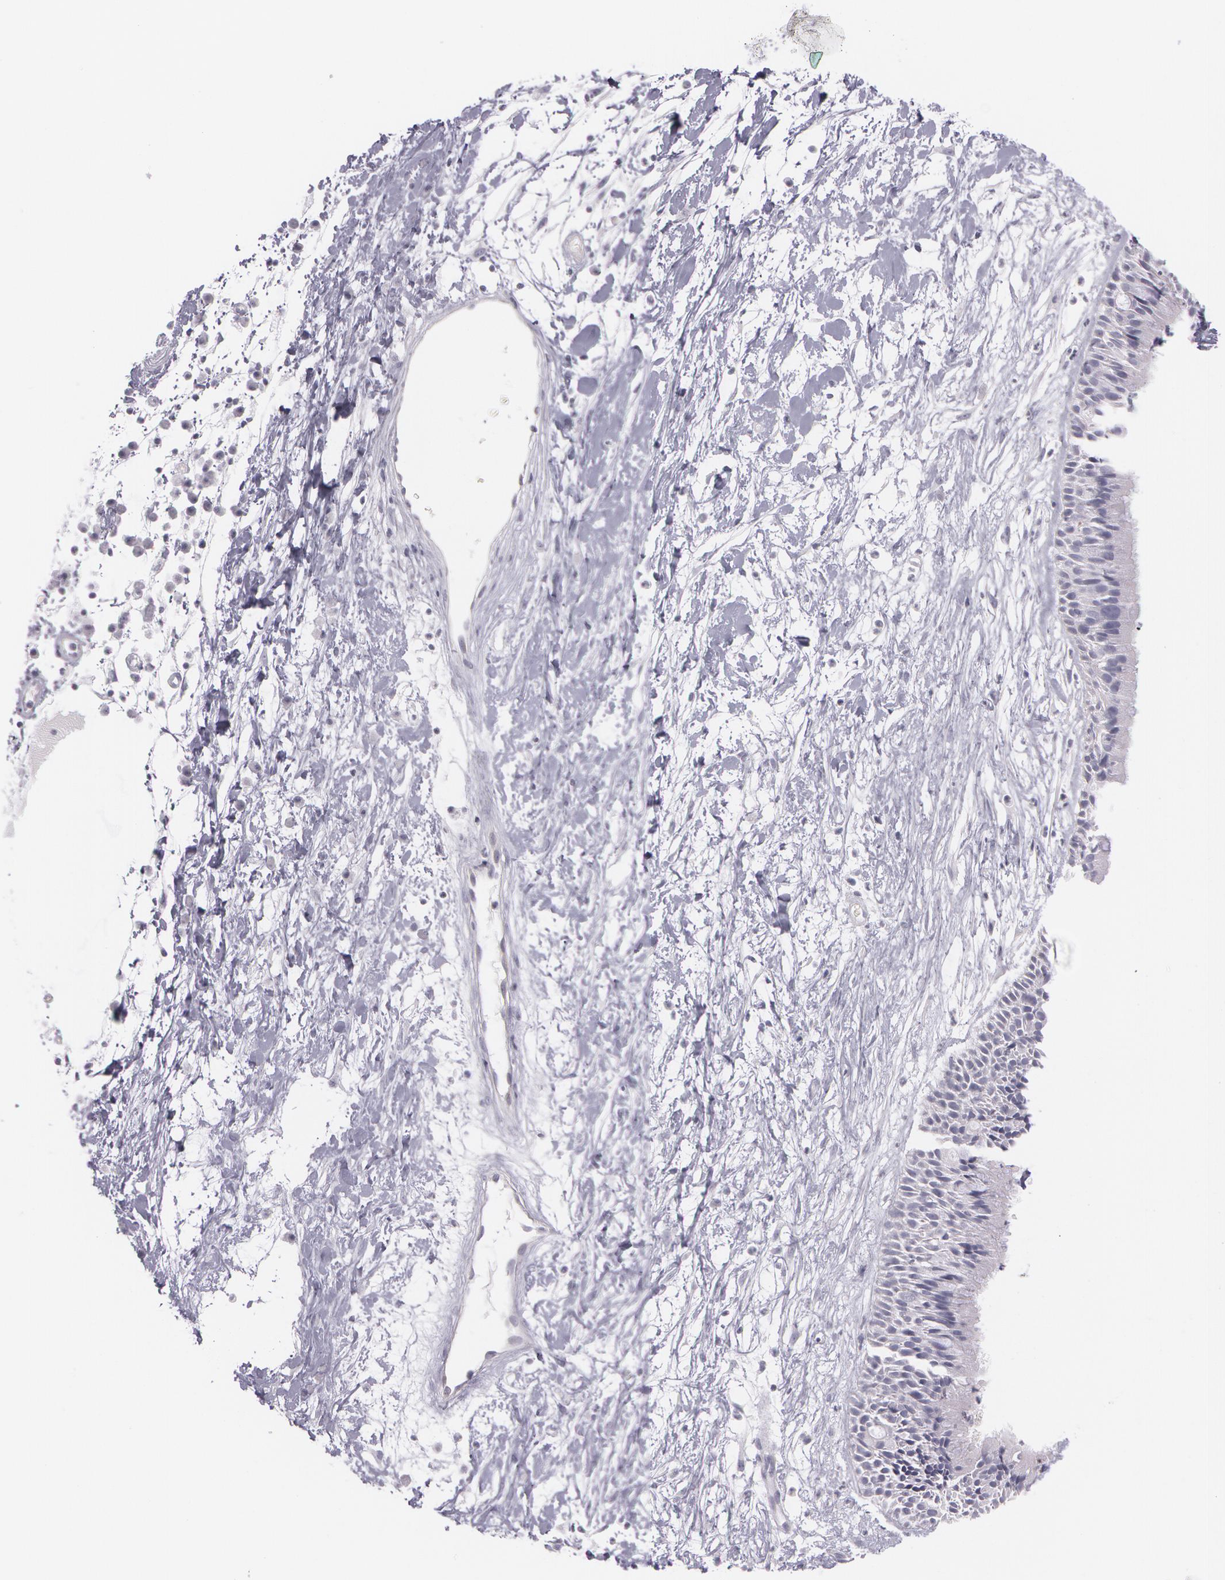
{"staining": {"intensity": "negative", "quantity": "none", "location": "none"}, "tissue": "nasopharynx", "cell_type": "Respiratory epithelial cells", "image_type": "normal", "snomed": [{"axis": "morphology", "description": "Normal tissue, NOS"}, {"axis": "topography", "description": "Nasopharynx"}], "caption": "This histopathology image is of unremarkable nasopharynx stained with immunohistochemistry (IHC) to label a protein in brown with the nuclei are counter-stained blue. There is no staining in respiratory epithelial cells. (DAB (3,3'-diaminobenzidine) IHC visualized using brightfield microscopy, high magnification).", "gene": "SNCG", "patient": {"sex": "male", "age": 13}}